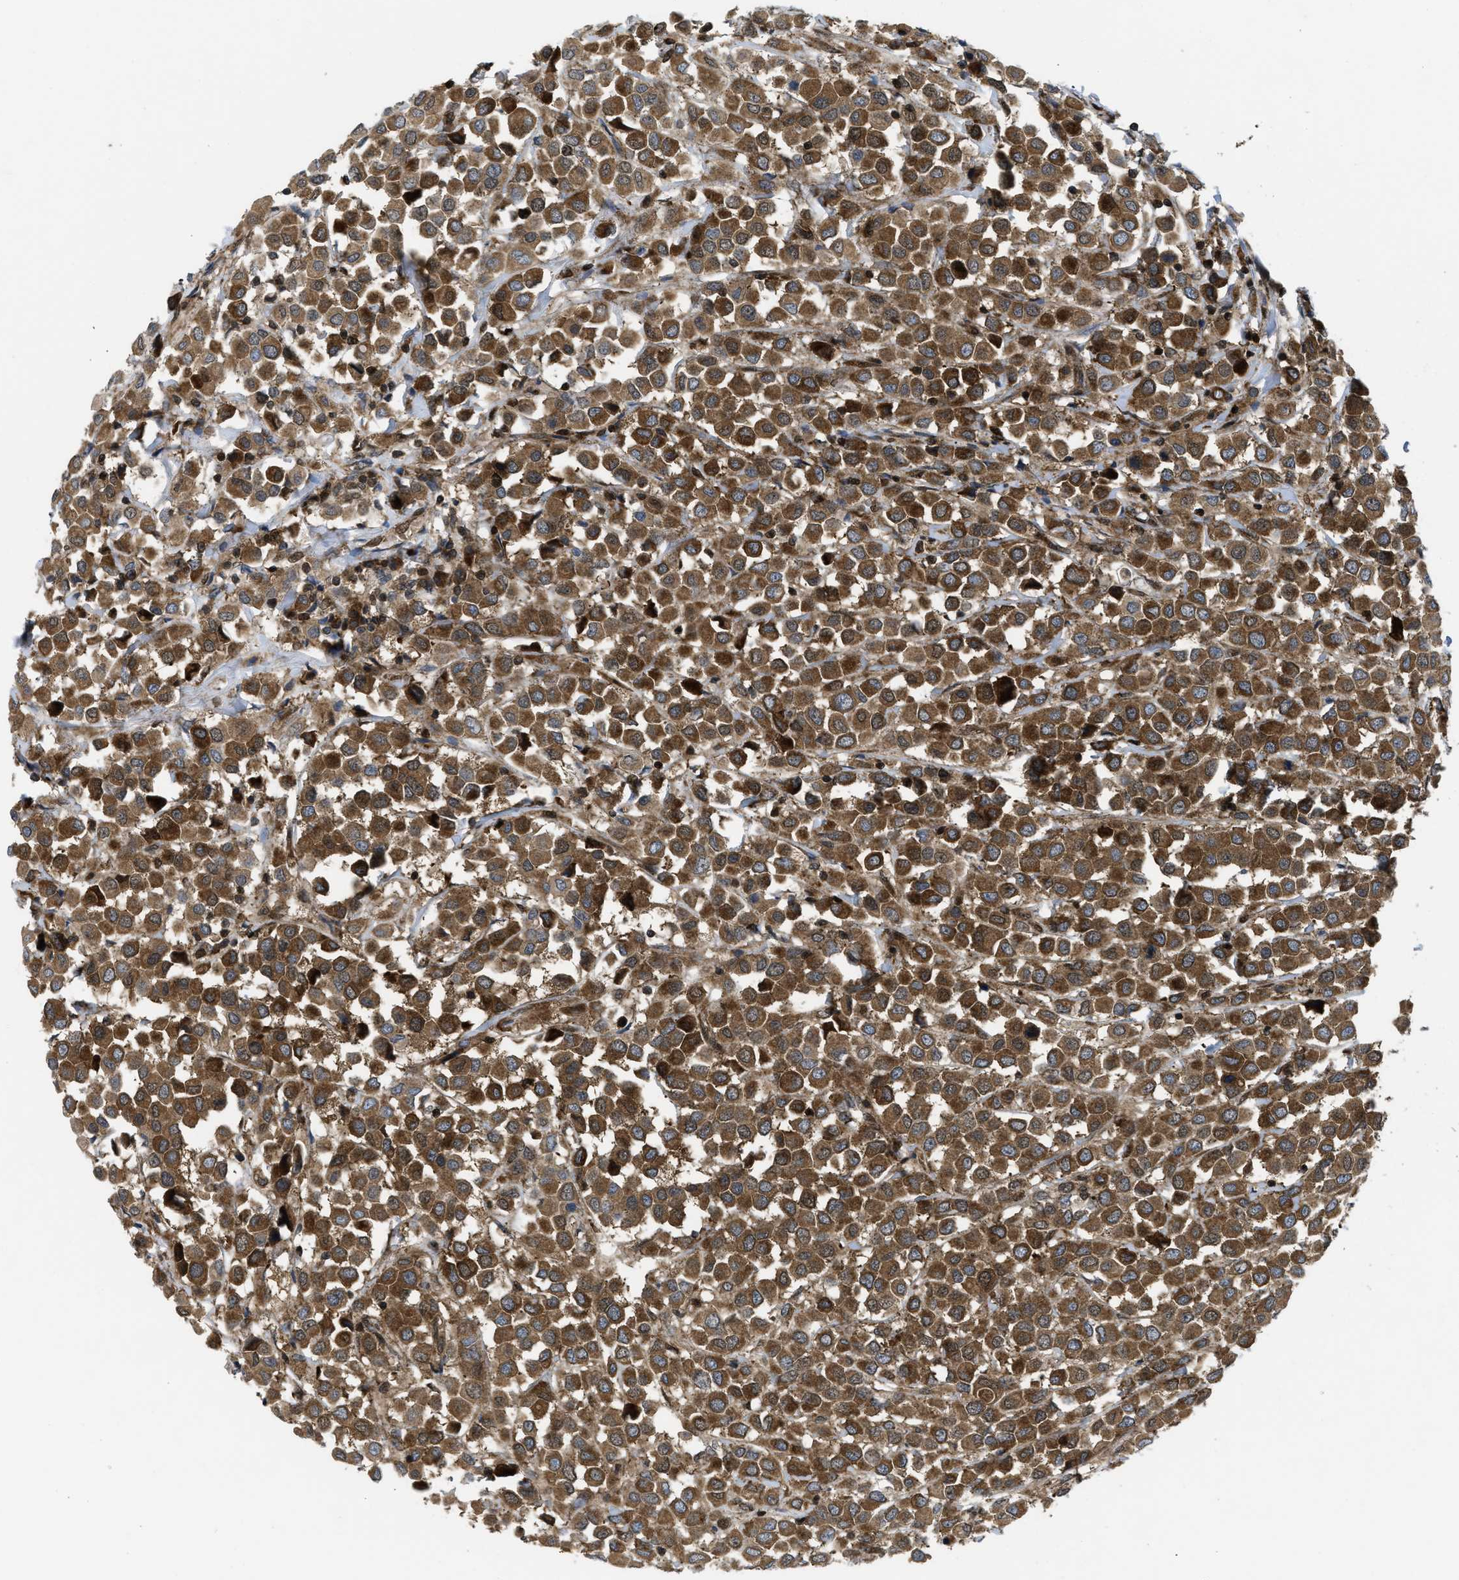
{"staining": {"intensity": "moderate", "quantity": ">75%", "location": "cytoplasmic/membranous,nuclear"}, "tissue": "breast cancer", "cell_type": "Tumor cells", "image_type": "cancer", "snomed": [{"axis": "morphology", "description": "Duct carcinoma"}, {"axis": "topography", "description": "Breast"}], "caption": "Immunohistochemical staining of human breast cancer exhibits moderate cytoplasmic/membranous and nuclear protein staining in approximately >75% of tumor cells. The protein is shown in brown color, while the nuclei are stained blue.", "gene": "PPP2CB", "patient": {"sex": "female", "age": 61}}